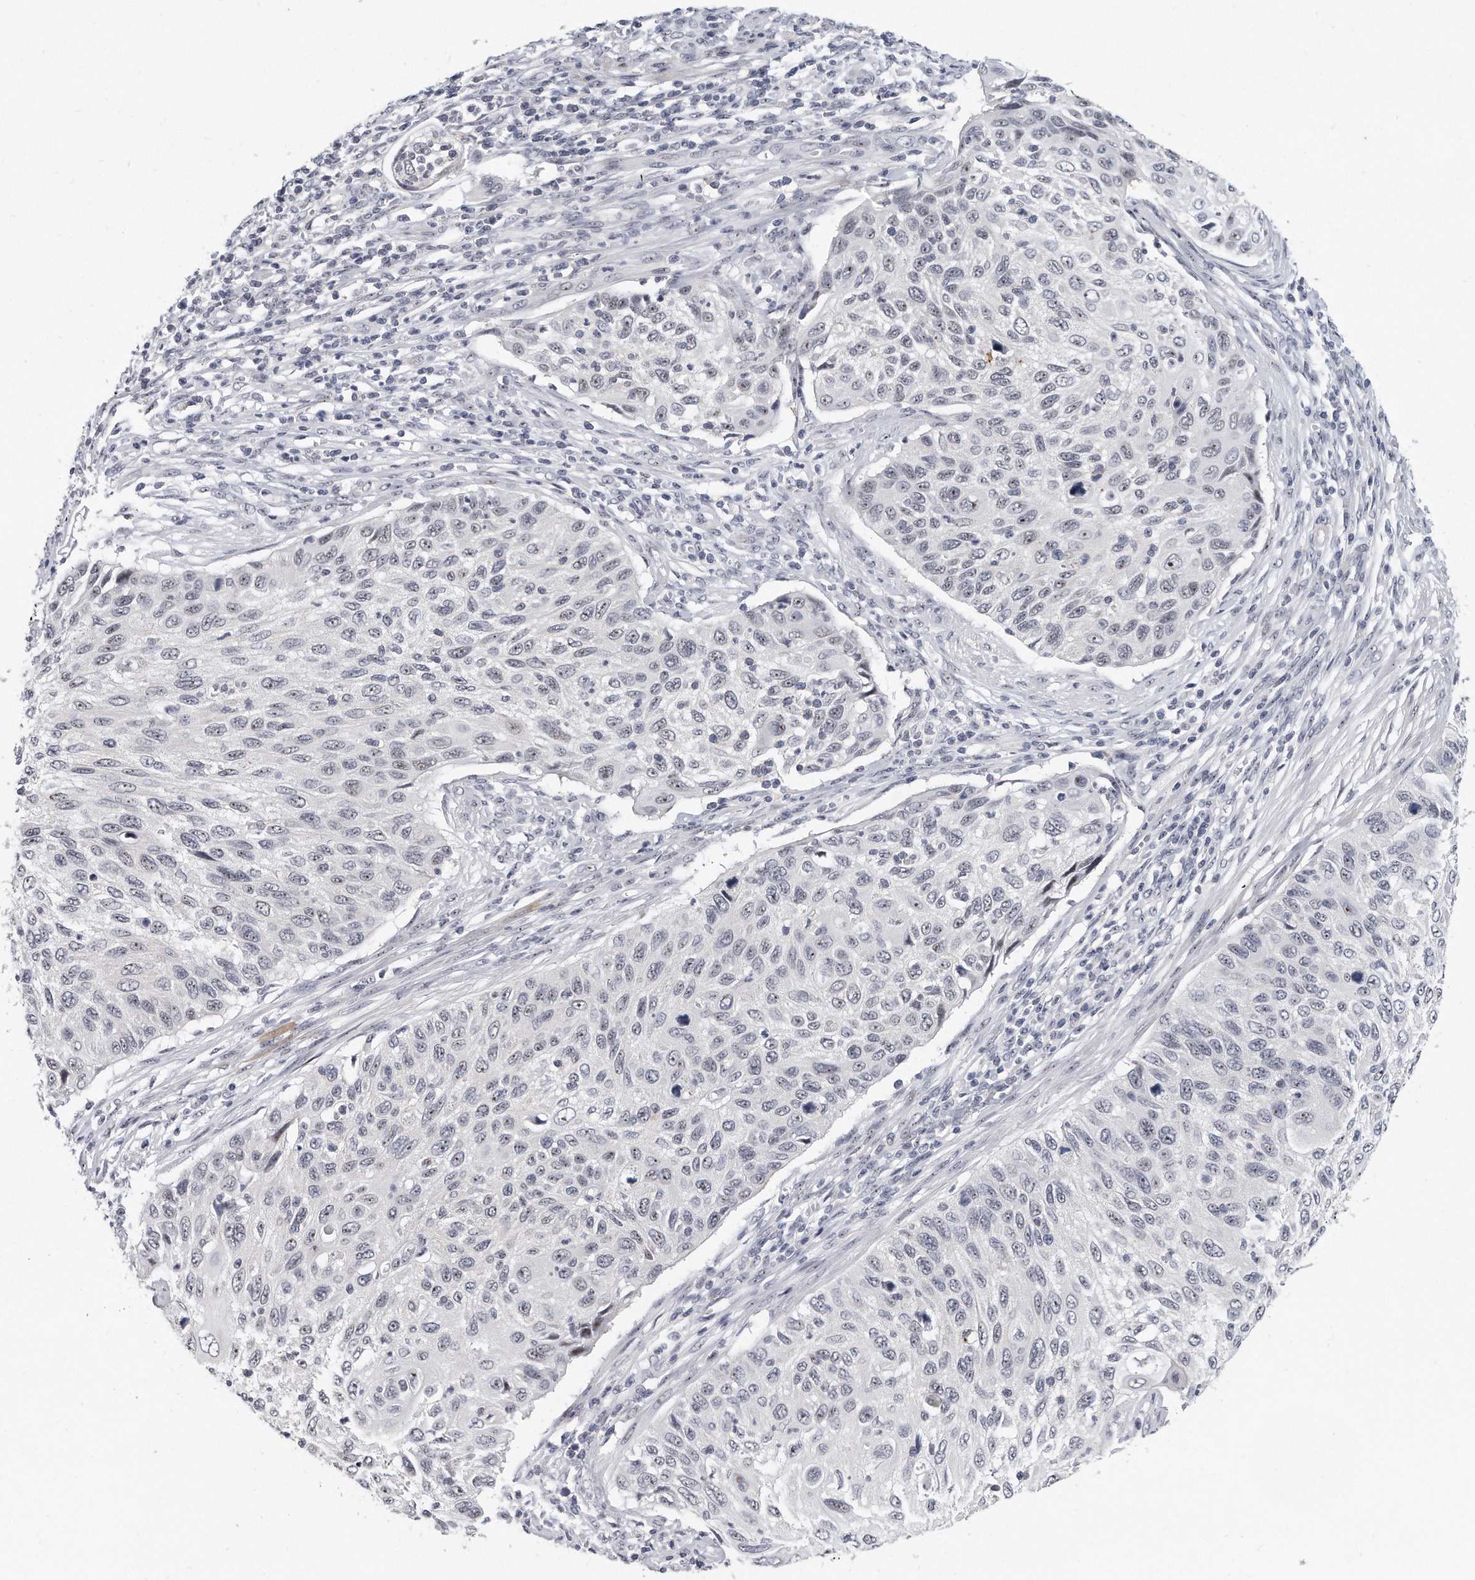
{"staining": {"intensity": "negative", "quantity": "none", "location": "none"}, "tissue": "cervical cancer", "cell_type": "Tumor cells", "image_type": "cancer", "snomed": [{"axis": "morphology", "description": "Squamous cell carcinoma, NOS"}, {"axis": "topography", "description": "Cervix"}], "caption": "The histopathology image demonstrates no staining of tumor cells in cervical cancer.", "gene": "TFCP2L1", "patient": {"sex": "female", "age": 70}}